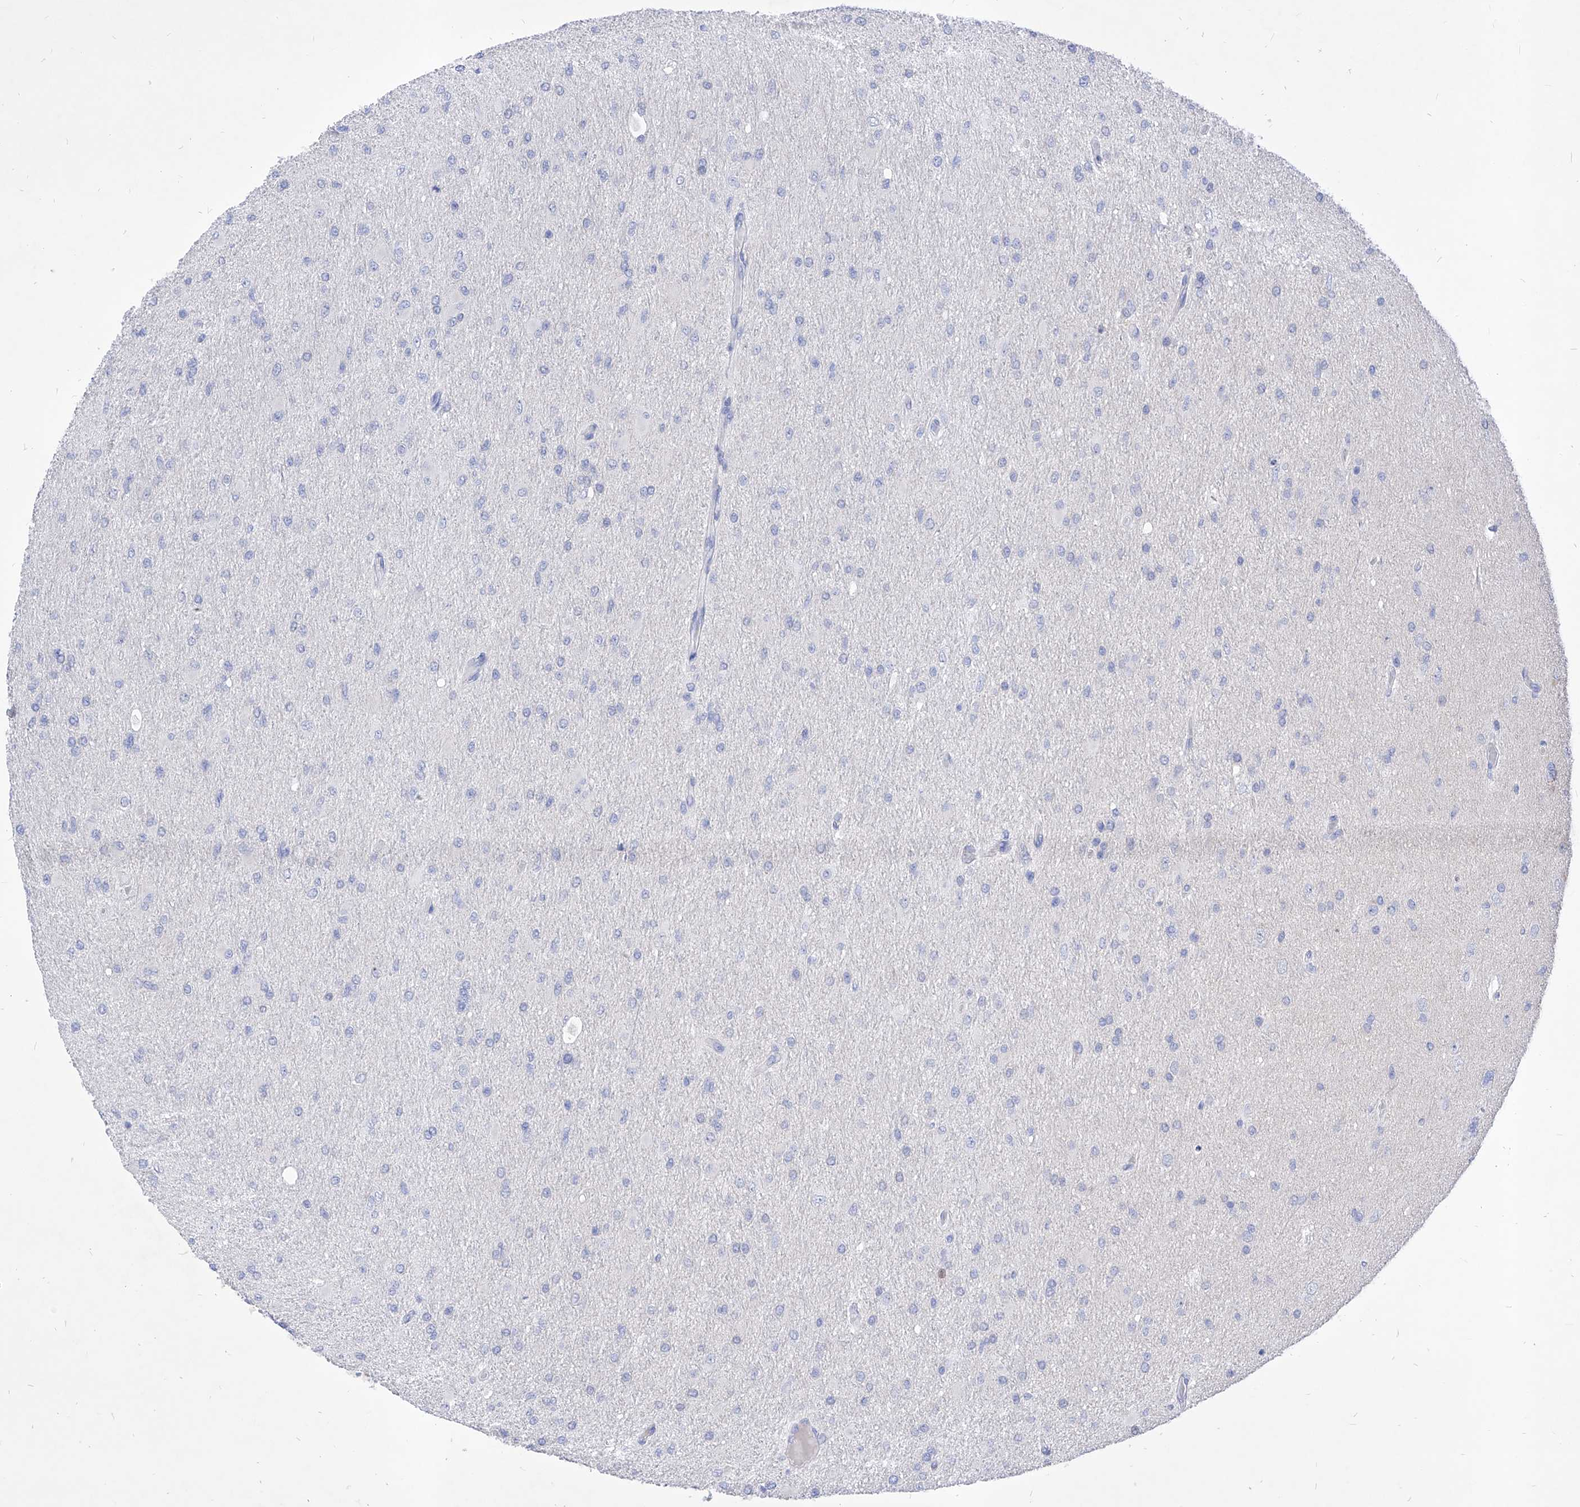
{"staining": {"intensity": "negative", "quantity": "none", "location": "none"}, "tissue": "glioma", "cell_type": "Tumor cells", "image_type": "cancer", "snomed": [{"axis": "morphology", "description": "Glioma, malignant, High grade"}, {"axis": "topography", "description": "Cerebral cortex"}], "caption": "An image of human malignant glioma (high-grade) is negative for staining in tumor cells.", "gene": "VAX1", "patient": {"sex": "female", "age": 36}}